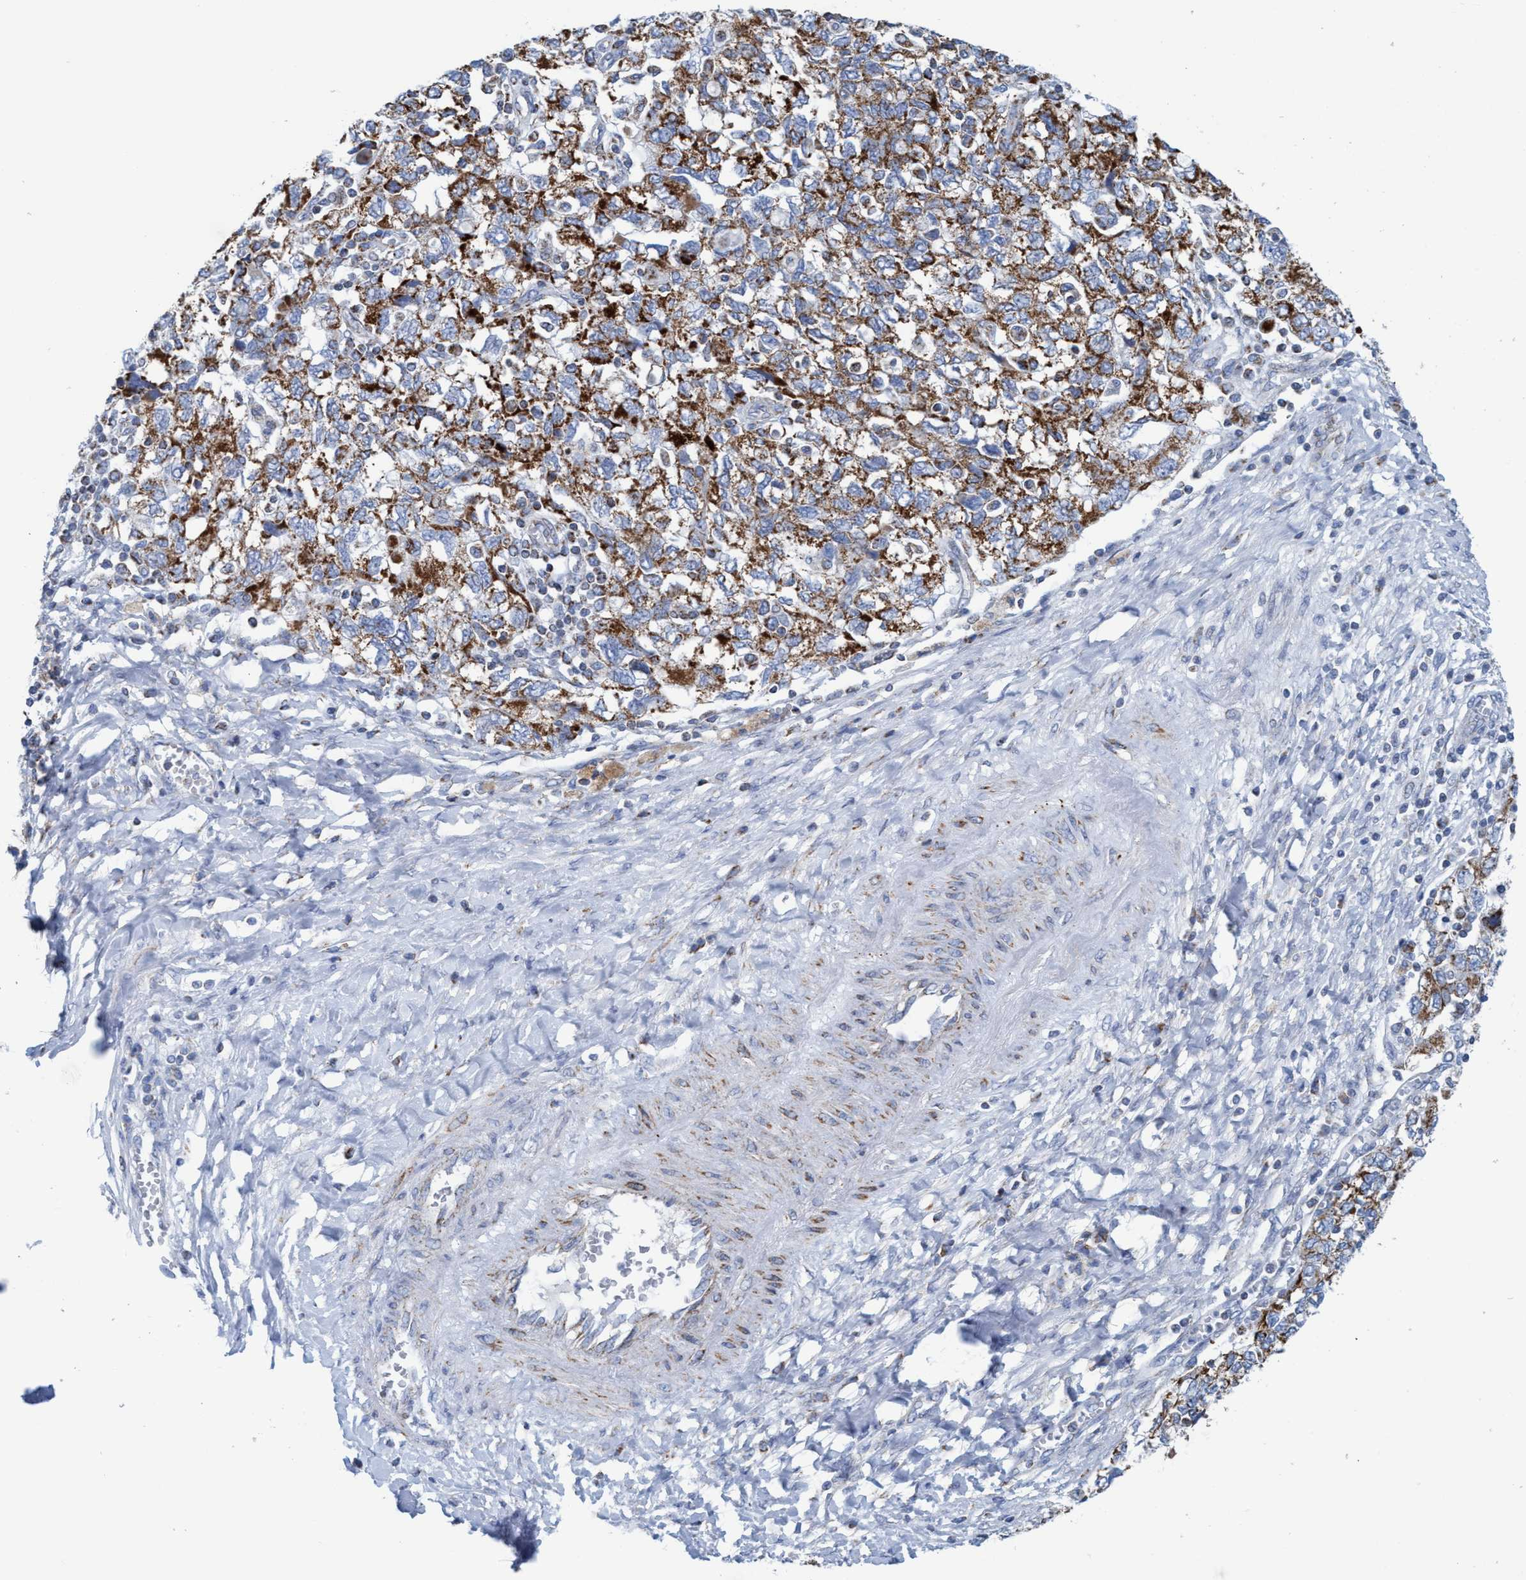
{"staining": {"intensity": "moderate", "quantity": ">75%", "location": "cytoplasmic/membranous"}, "tissue": "ovarian cancer", "cell_type": "Tumor cells", "image_type": "cancer", "snomed": [{"axis": "morphology", "description": "Carcinoma, NOS"}, {"axis": "morphology", "description": "Cystadenocarcinoma, serous, NOS"}, {"axis": "topography", "description": "Ovary"}], "caption": "This image demonstrates immunohistochemistry (IHC) staining of human ovarian cancer, with medium moderate cytoplasmic/membranous expression in approximately >75% of tumor cells.", "gene": "GGA3", "patient": {"sex": "female", "age": 69}}